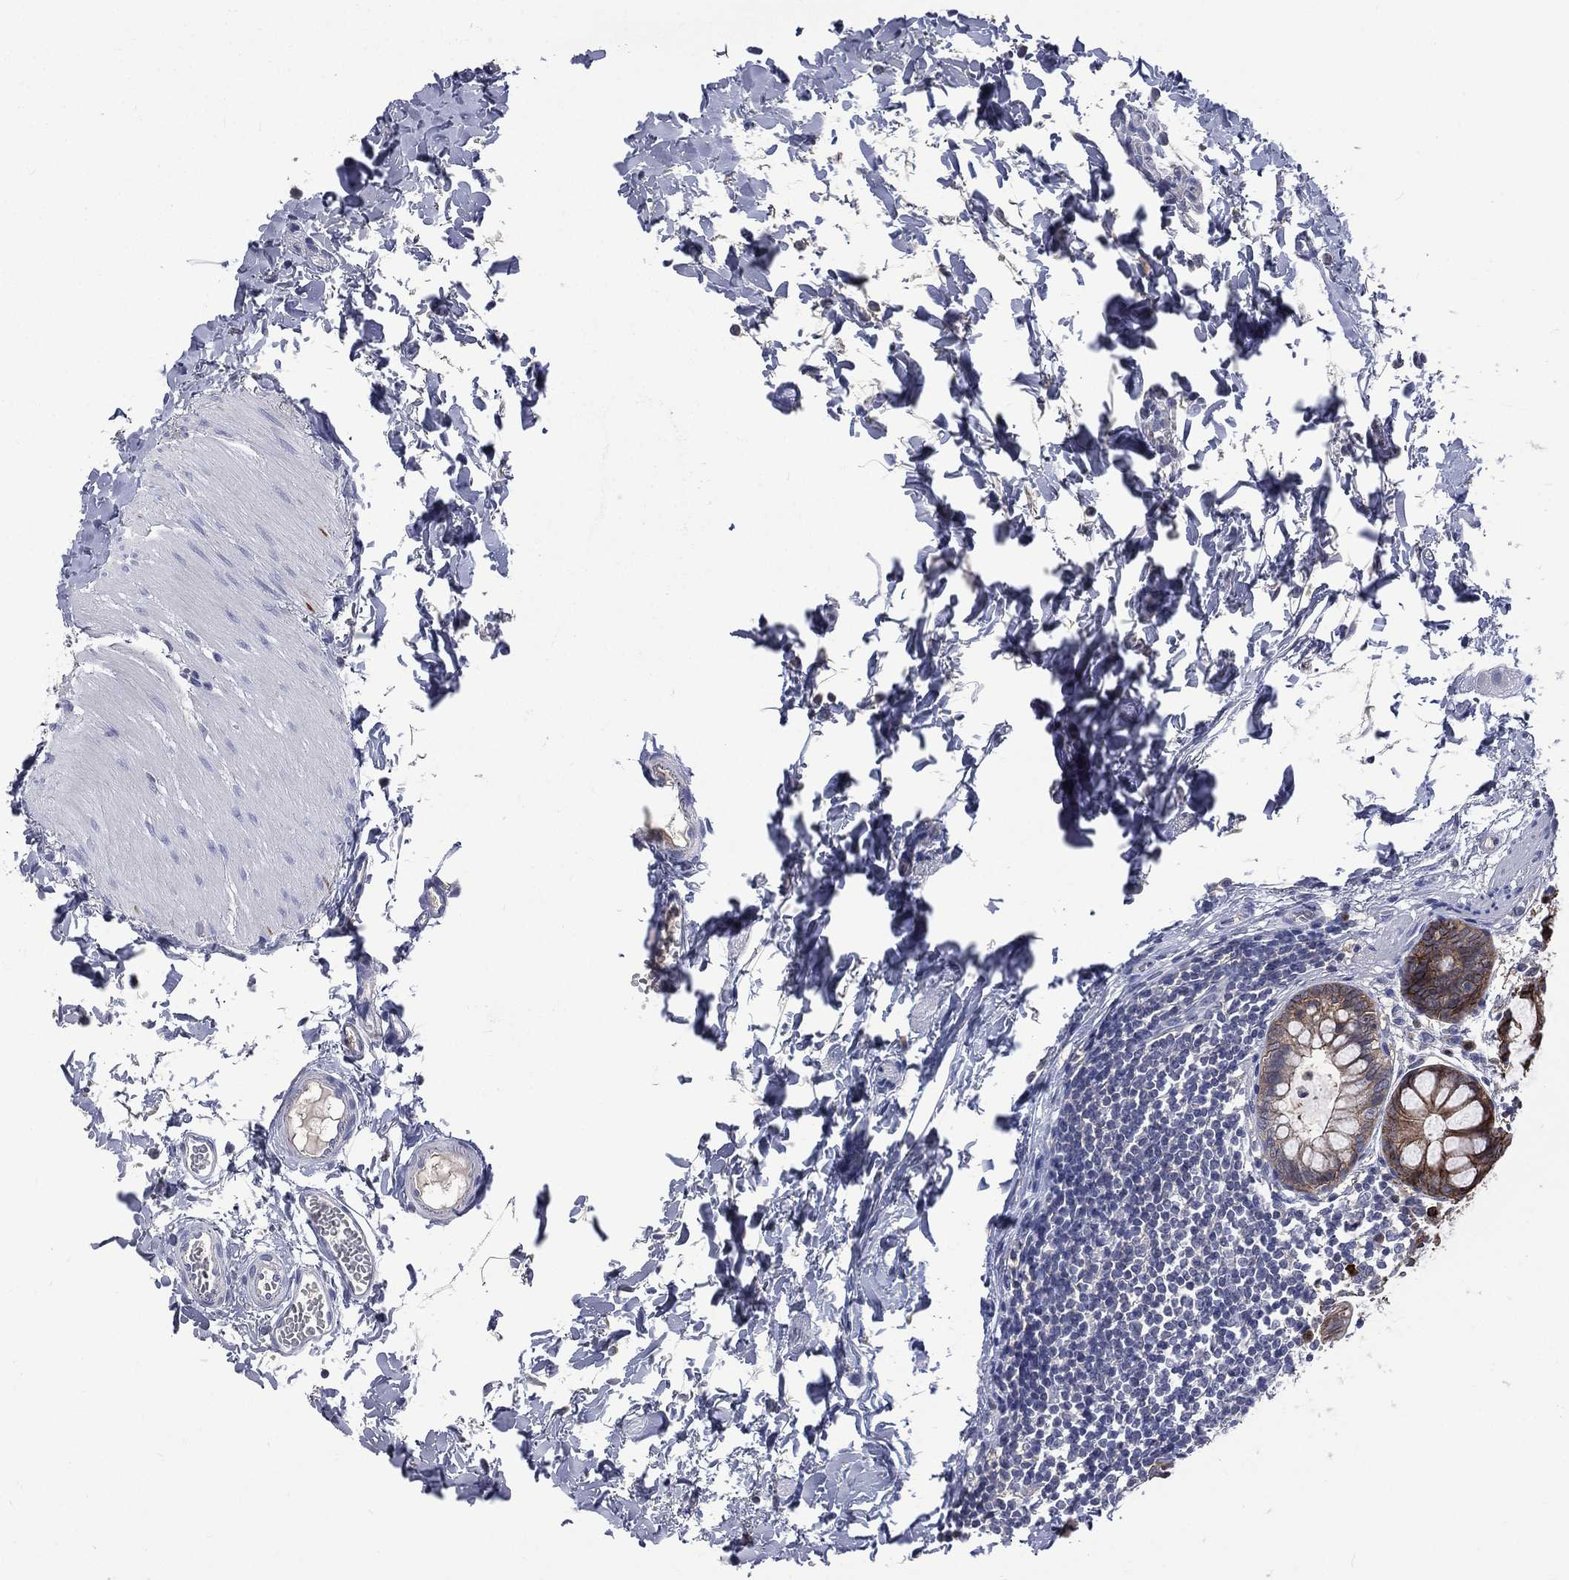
{"staining": {"intensity": "strong", "quantity": ">75%", "location": "cytoplasmic/membranous"}, "tissue": "rectum", "cell_type": "Glandular cells", "image_type": "normal", "snomed": [{"axis": "morphology", "description": "Normal tissue, NOS"}, {"axis": "topography", "description": "Rectum"}], "caption": "This micrograph shows IHC staining of benign rectum, with high strong cytoplasmic/membranous positivity in approximately >75% of glandular cells.", "gene": "CA12", "patient": {"sex": "male", "age": 57}}